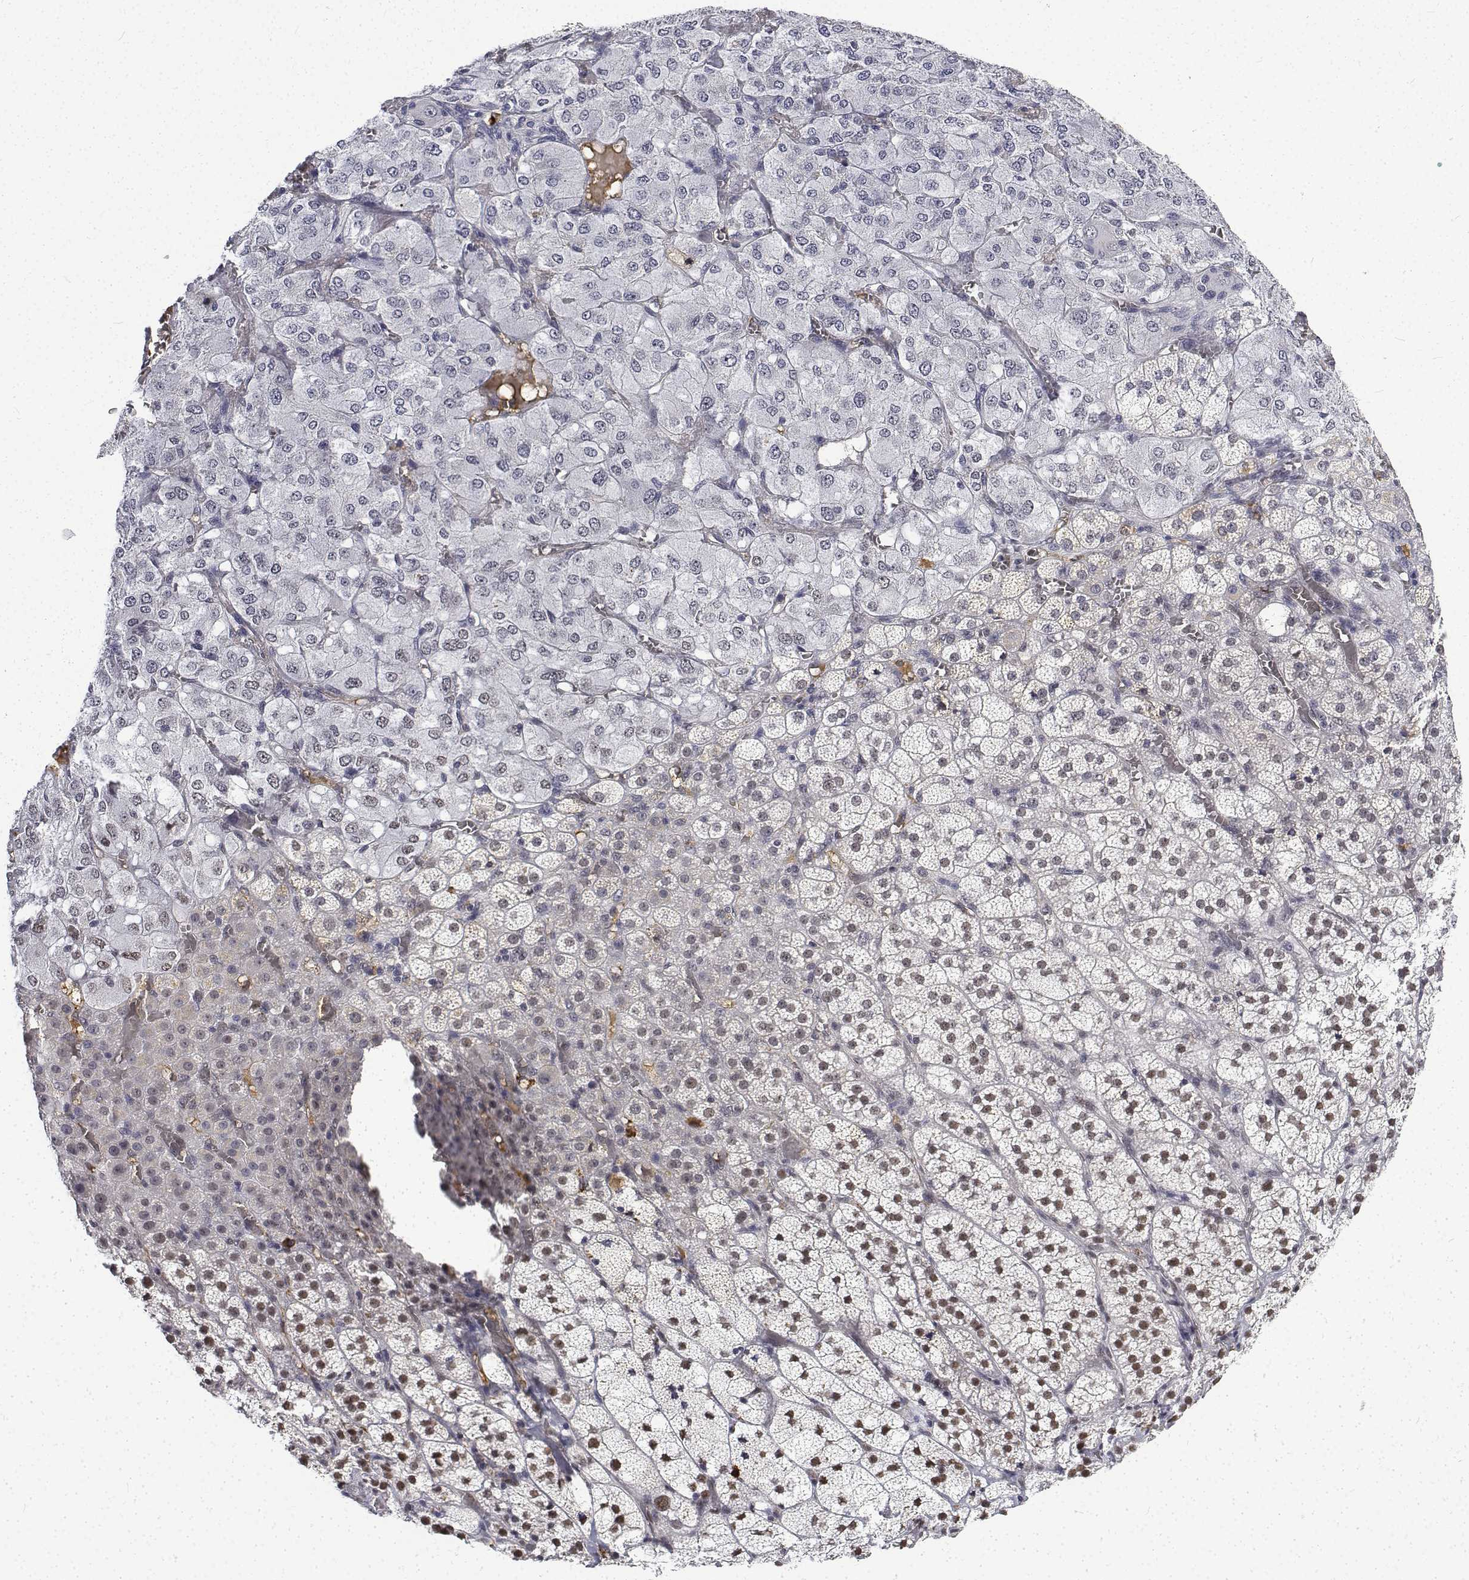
{"staining": {"intensity": "moderate", "quantity": "<25%", "location": "nuclear"}, "tissue": "adrenal gland", "cell_type": "Glandular cells", "image_type": "normal", "snomed": [{"axis": "morphology", "description": "Normal tissue, NOS"}, {"axis": "topography", "description": "Adrenal gland"}], "caption": "Immunohistochemical staining of unremarkable human adrenal gland reveals low levels of moderate nuclear expression in about <25% of glandular cells.", "gene": "ATRX", "patient": {"sex": "female", "age": 60}}